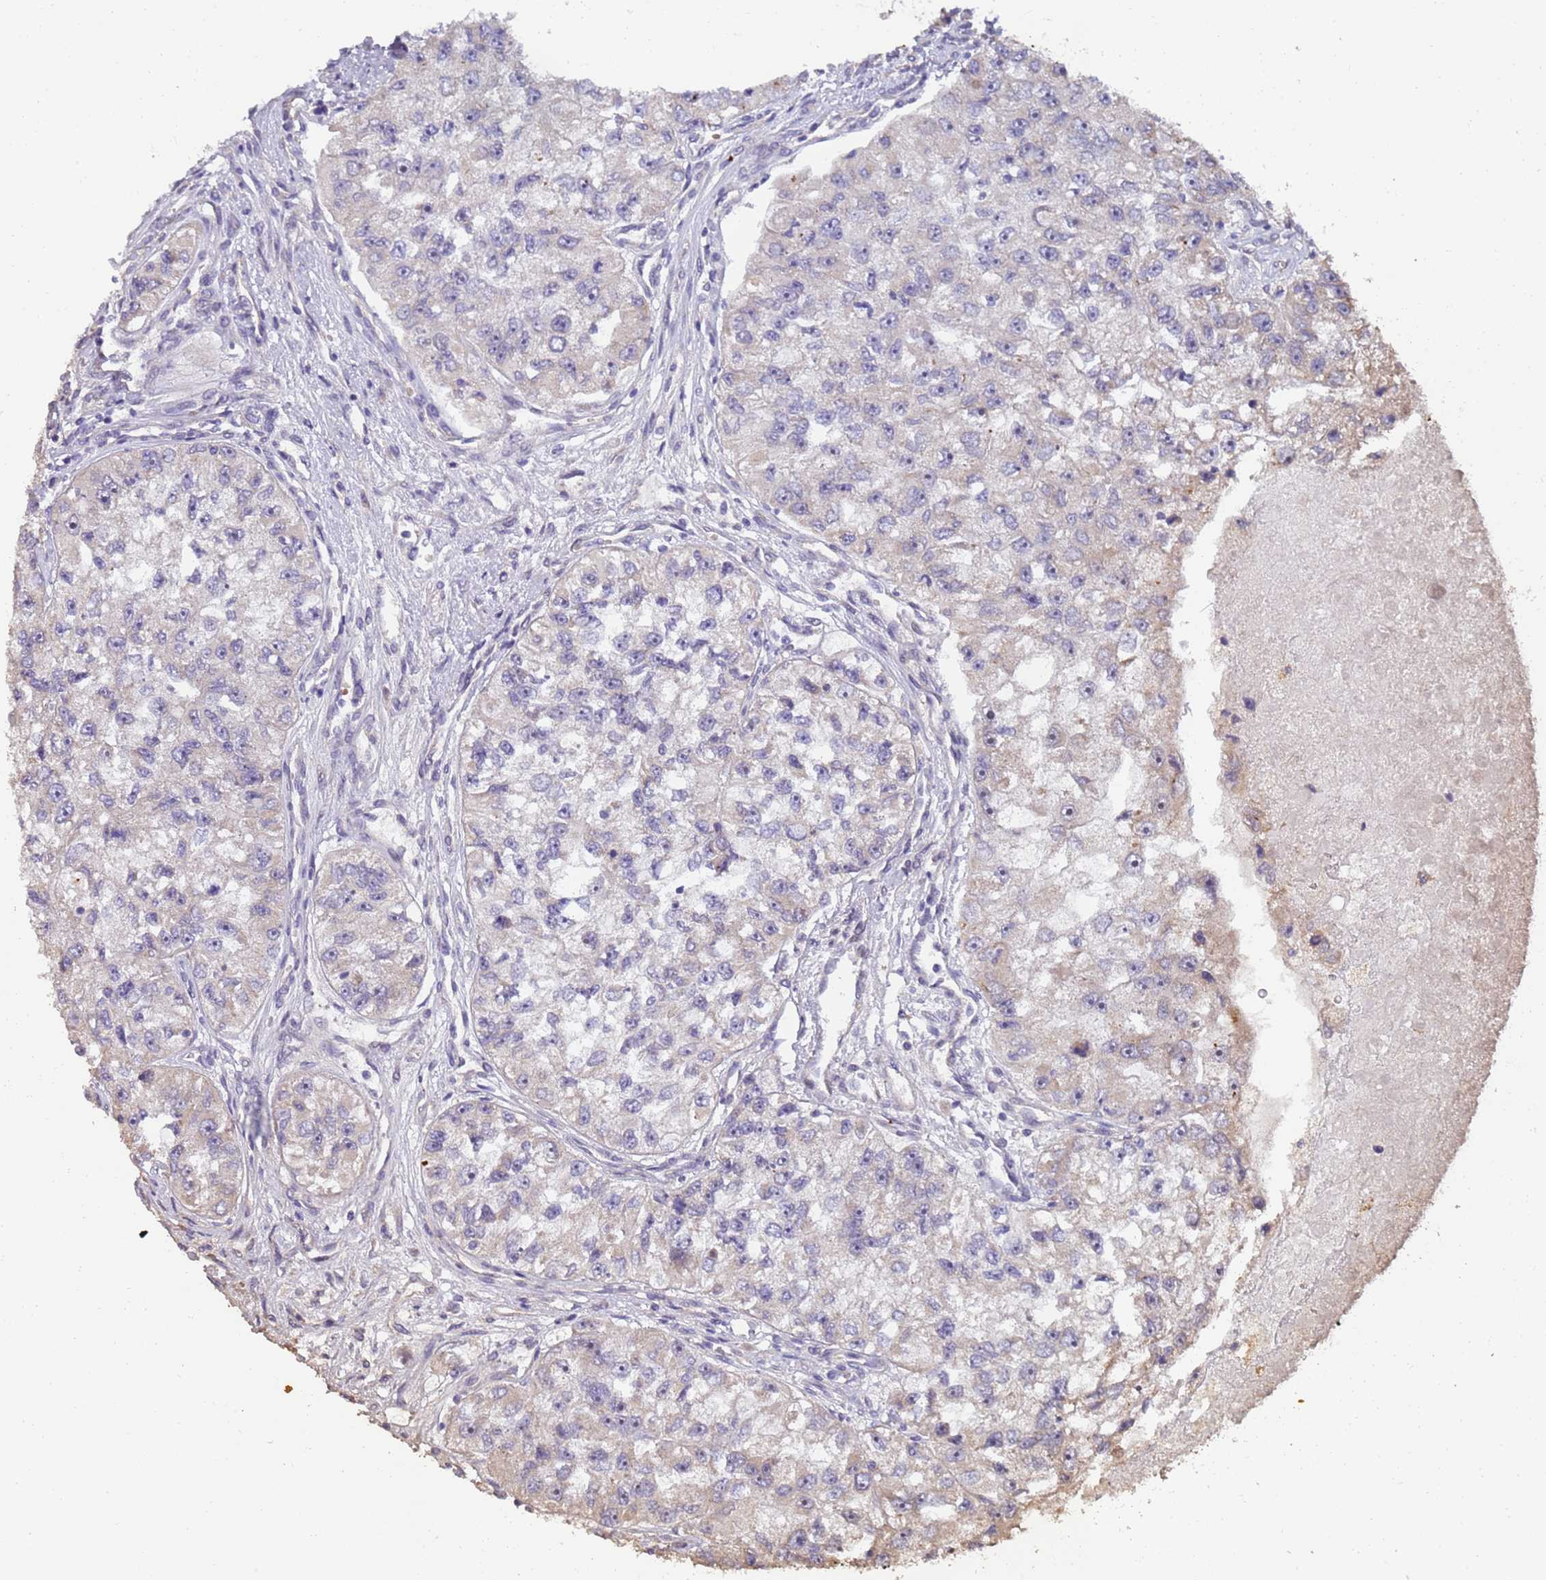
{"staining": {"intensity": "negative", "quantity": "none", "location": "none"}, "tissue": "renal cancer", "cell_type": "Tumor cells", "image_type": "cancer", "snomed": [{"axis": "morphology", "description": "Adenocarcinoma, NOS"}, {"axis": "topography", "description": "Kidney"}], "caption": "Adenocarcinoma (renal) was stained to show a protein in brown. There is no significant positivity in tumor cells. The staining is performed using DAB (3,3'-diaminobenzidine) brown chromogen with nuclei counter-stained in using hematoxylin.", "gene": "RAPGEF3", "patient": {"sex": "male", "age": 63}}